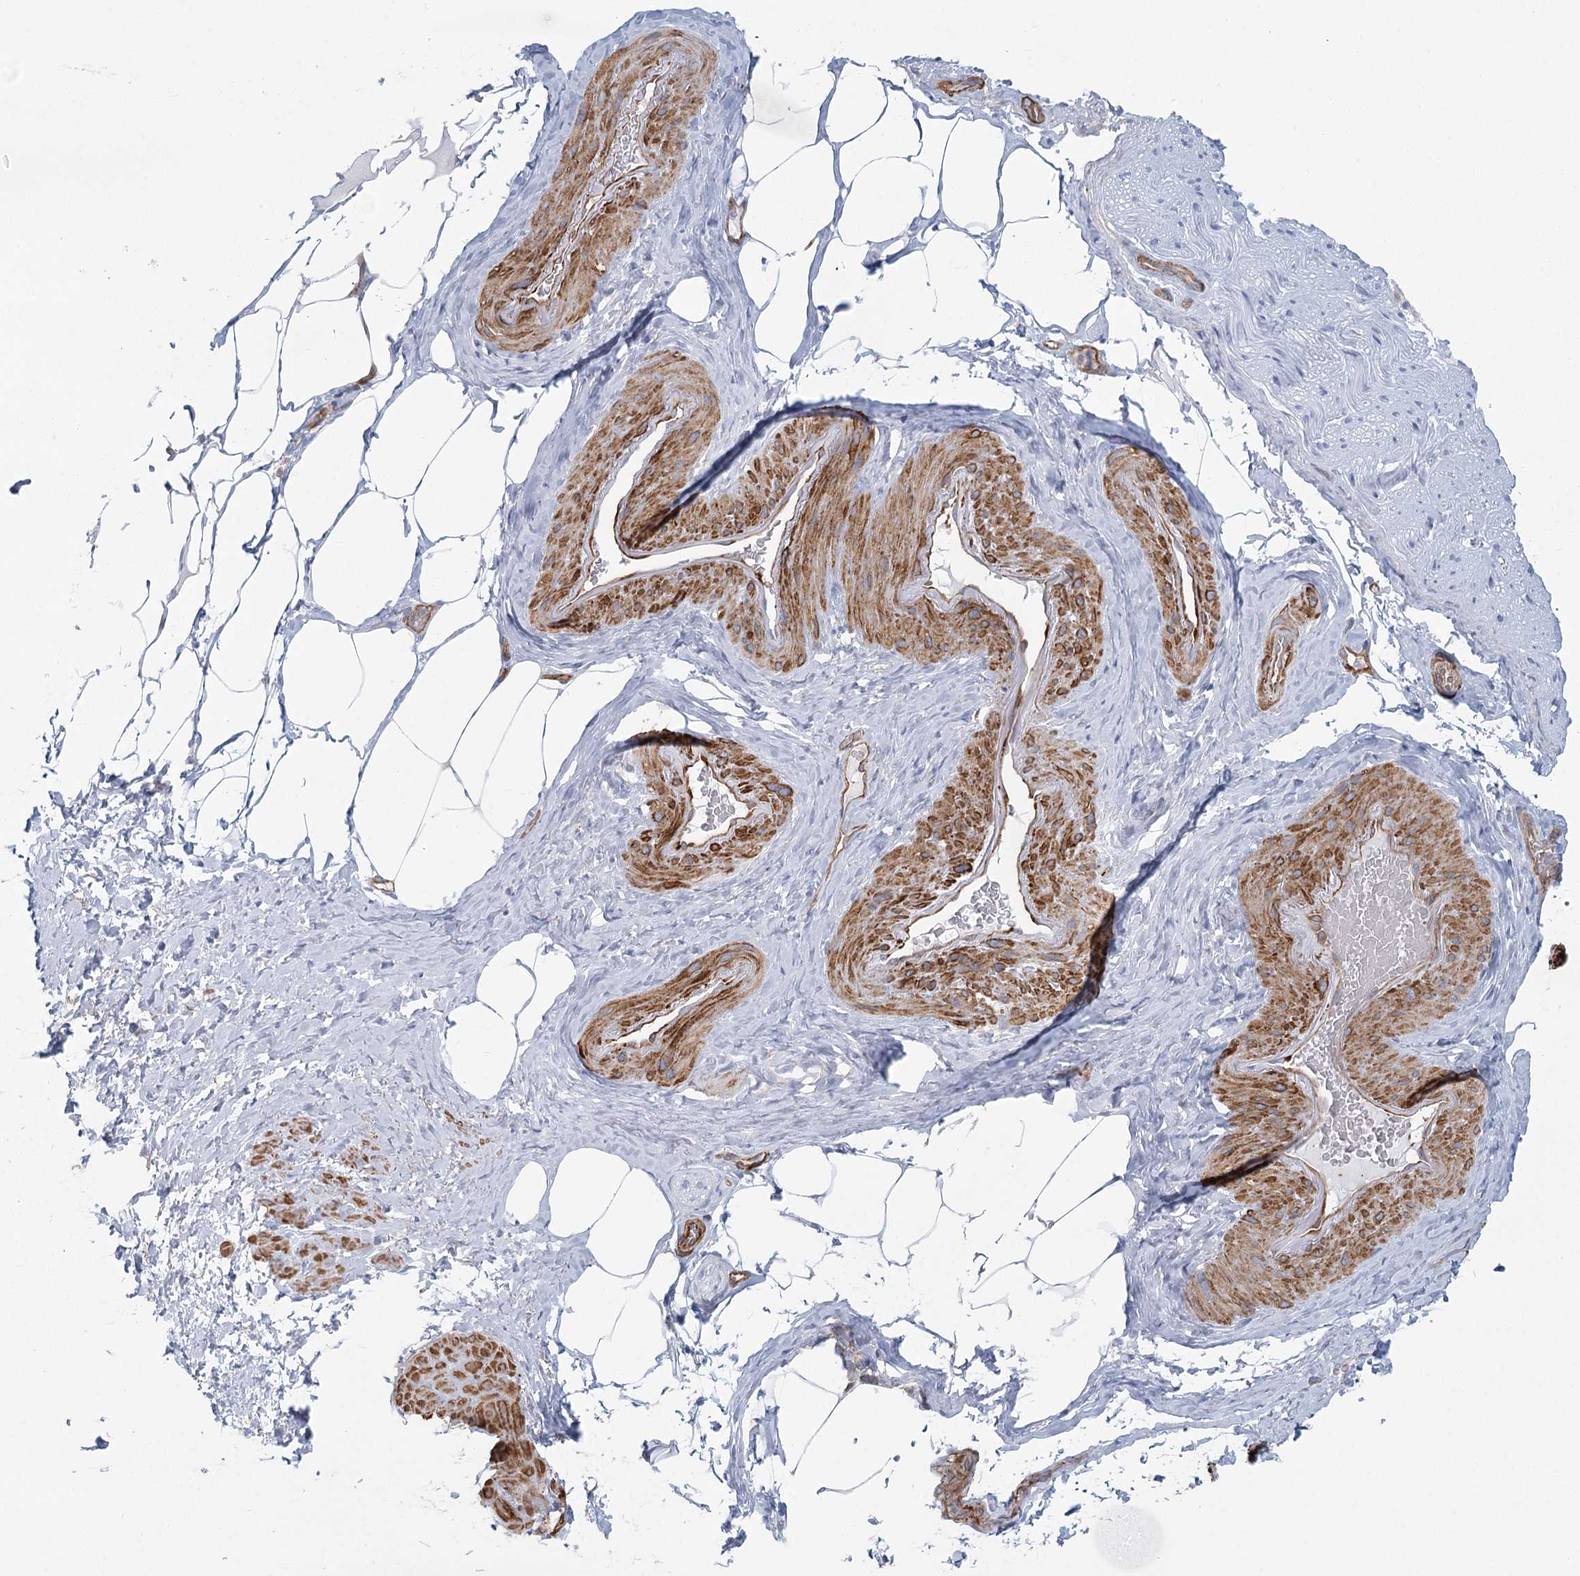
{"staining": {"intensity": "negative", "quantity": "none", "location": "none"}, "tissue": "adipose tissue", "cell_type": "Adipocytes", "image_type": "normal", "snomed": [{"axis": "morphology", "description": "Normal tissue, NOS"}, {"axis": "morphology", "description": "Adenocarcinoma, Low grade"}, {"axis": "topography", "description": "Prostate"}, {"axis": "topography", "description": "Peripheral nerve tissue"}], "caption": "DAB immunohistochemical staining of unremarkable adipose tissue displays no significant staining in adipocytes.", "gene": "IFT46", "patient": {"sex": "male", "age": 63}}